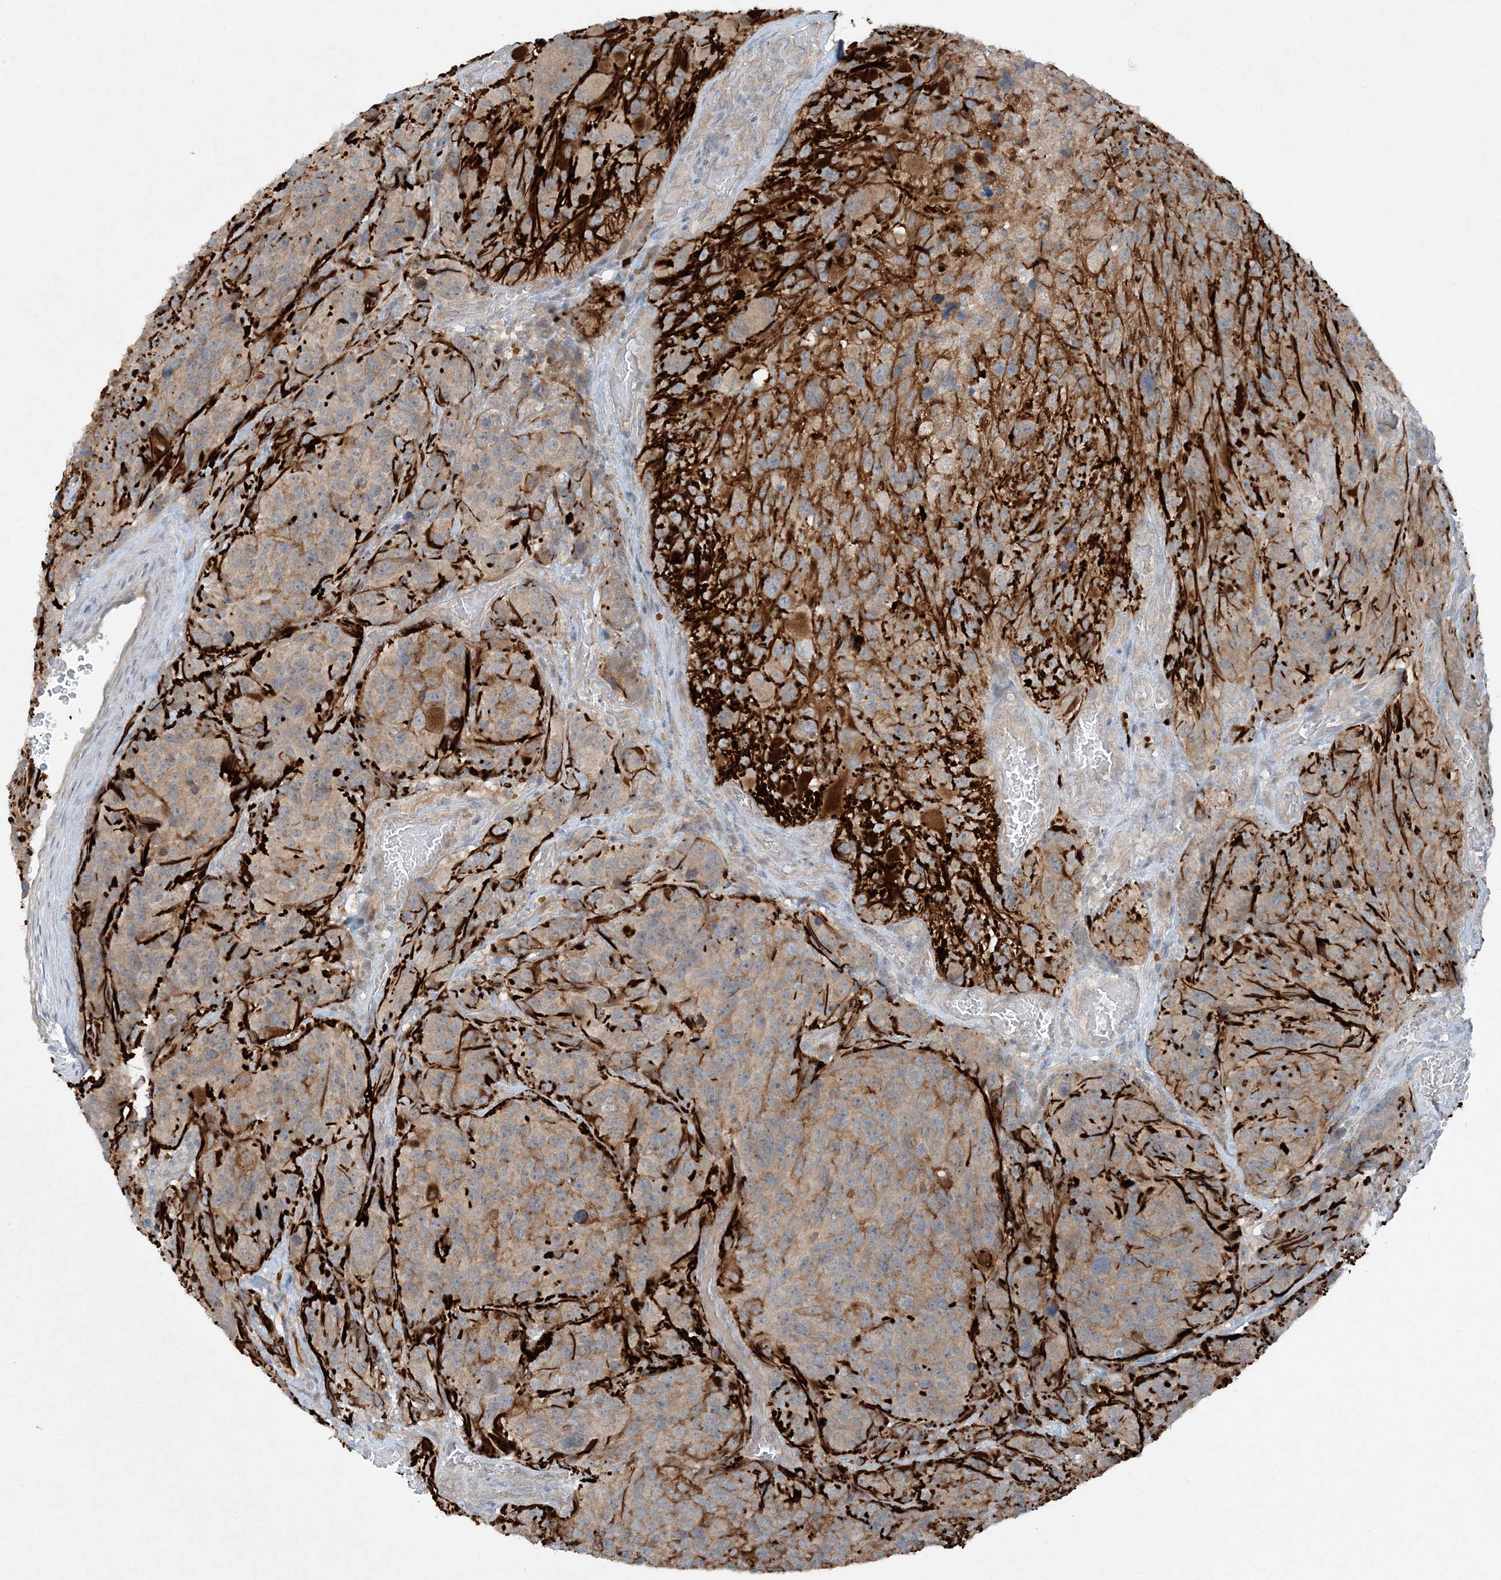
{"staining": {"intensity": "weak", "quantity": "<25%", "location": "cytoplasmic/membranous"}, "tissue": "glioma", "cell_type": "Tumor cells", "image_type": "cancer", "snomed": [{"axis": "morphology", "description": "Glioma, malignant, High grade"}, {"axis": "topography", "description": "Brain"}], "caption": "This is a photomicrograph of immunohistochemistry staining of glioma, which shows no expression in tumor cells.", "gene": "MITD1", "patient": {"sex": "male", "age": 69}}